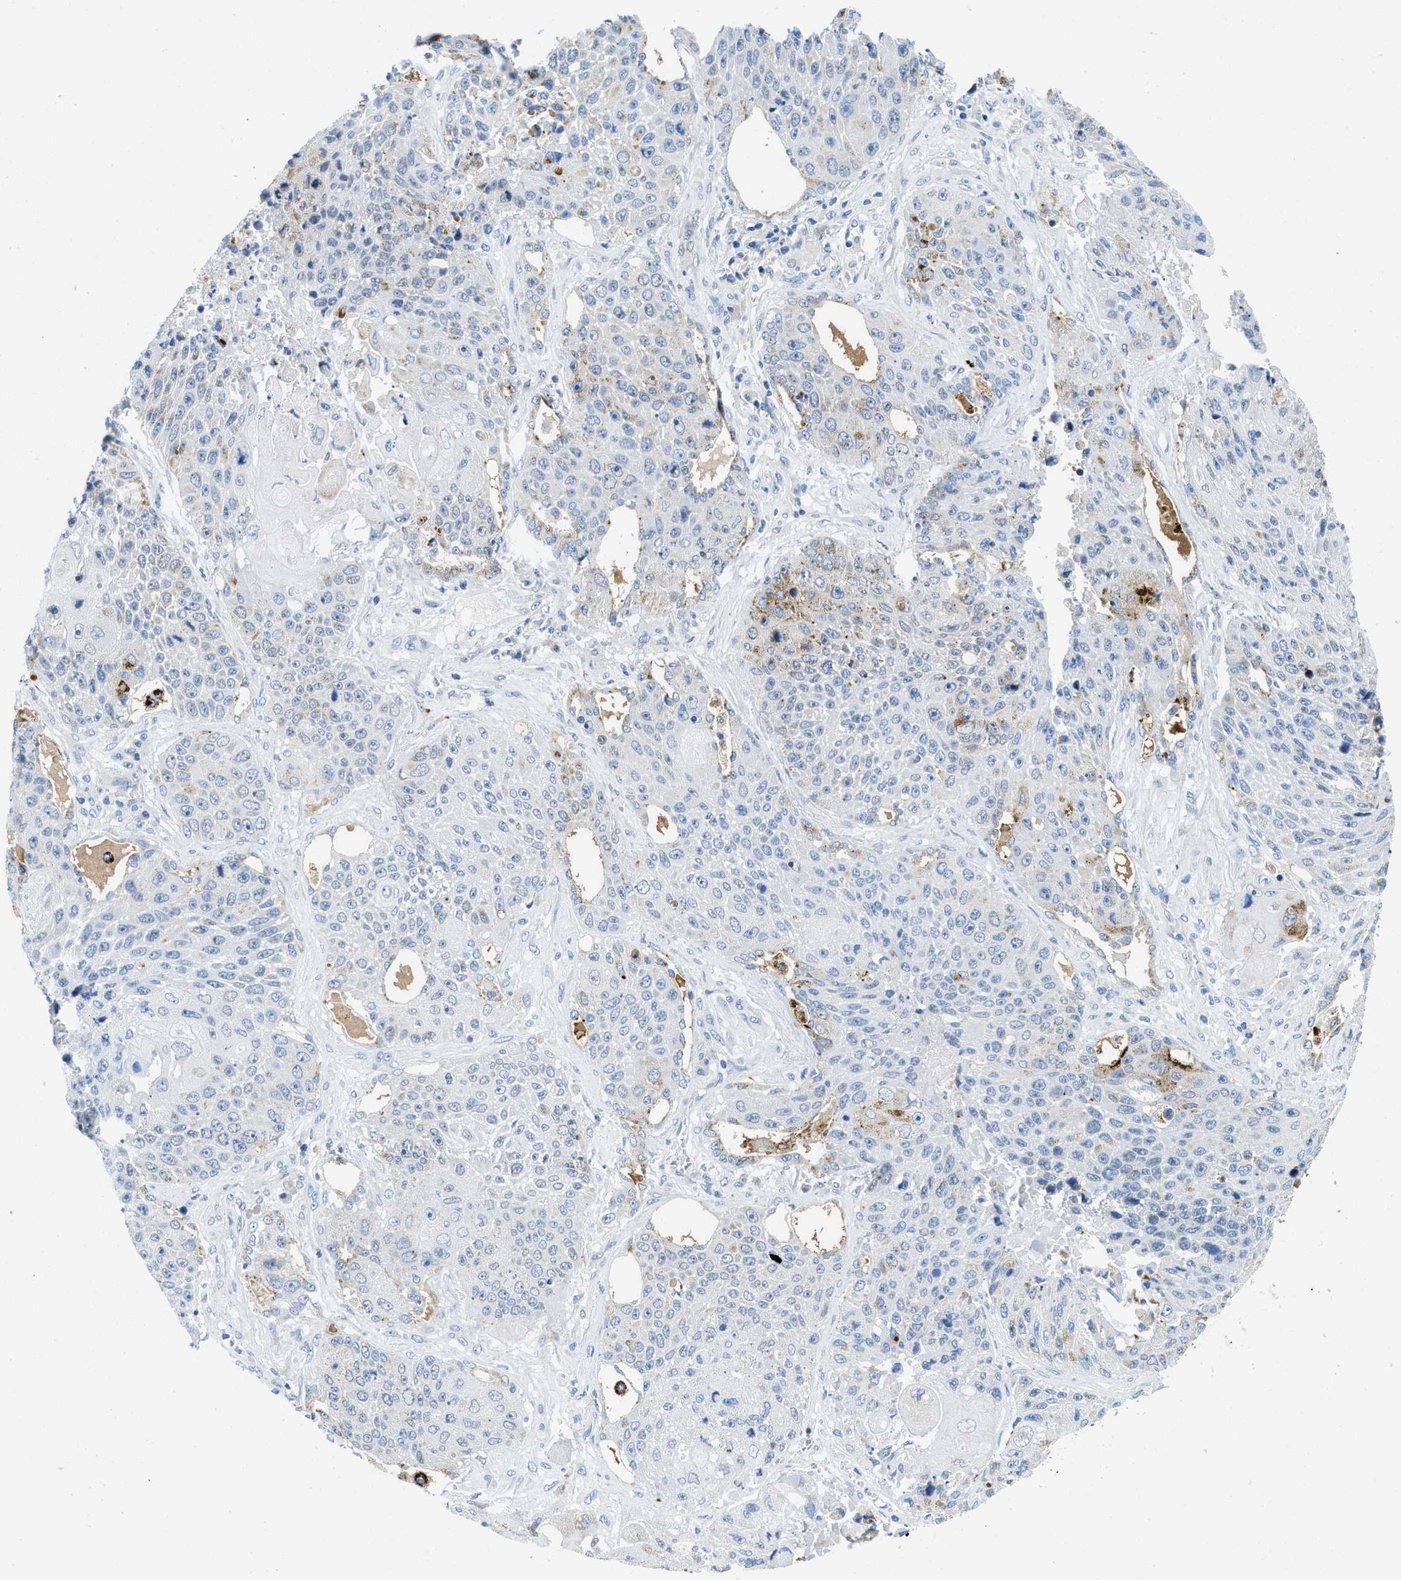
{"staining": {"intensity": "moderate", "quantity": "<25%", "location": "cytoplasmic/membranous"}, "tissue": "lung cancer", "cell_type": "Tumor cells", "image_type": "cancer", "snomed": [{"axis": "morphology", "description": "Squamous cell carcinoma, NOS"}, {"axis": "topography", "description": "Lung"}], "caption": "A histopathology image of human lung squamous cell carcinoma stained for a protein demonstrates moderate cytoplasmic/membranous brown staining in tumor cells. Immunohistochemistry stains the protein of interest in brown and the nuclei are stained blue.", "gene": "TSPAN3", "patient": {"sex": "male", "age": 61}}